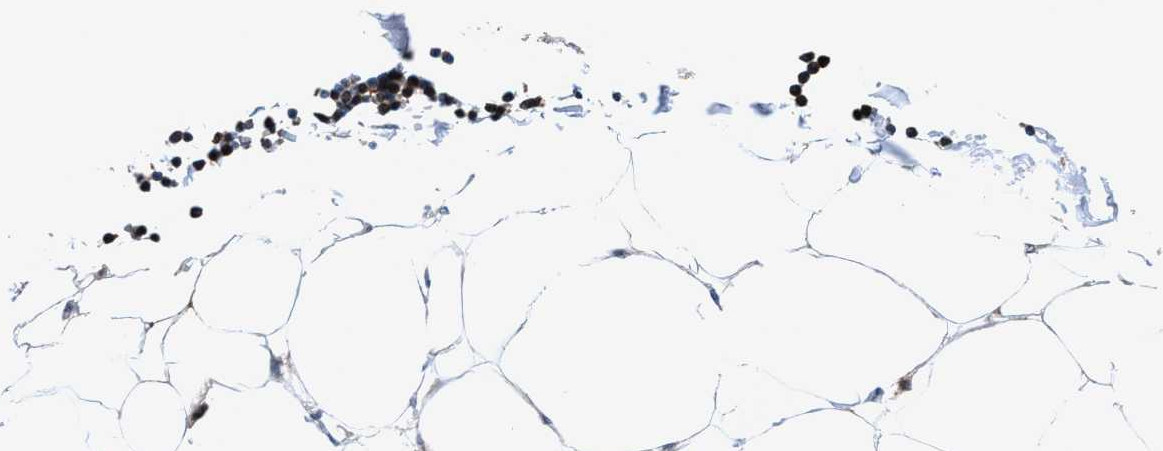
{"staining": {"intensity": "negative", "quantity": "none", "location": "none"}, "tissue": "adipose tissue", "cell_type": "Adipocytes", "image_type": "normal", "snomed": [{"axis": "morphology", "description": "Normal tissue, NOS"}, {"axis": "morphology", "description": "Adenocarcinoma, NOS"}, {"axis": "topography", "description": "Colon"}, {"axis": "topography", "description": "Peripheral nerve tissue"}], "caption": "The image reveals no significant expression in adipocytes of adipose tissue. Nuclei are stained in blue.", "gene": "RGS10", "patient": {"sex": "male", "age": 14}}